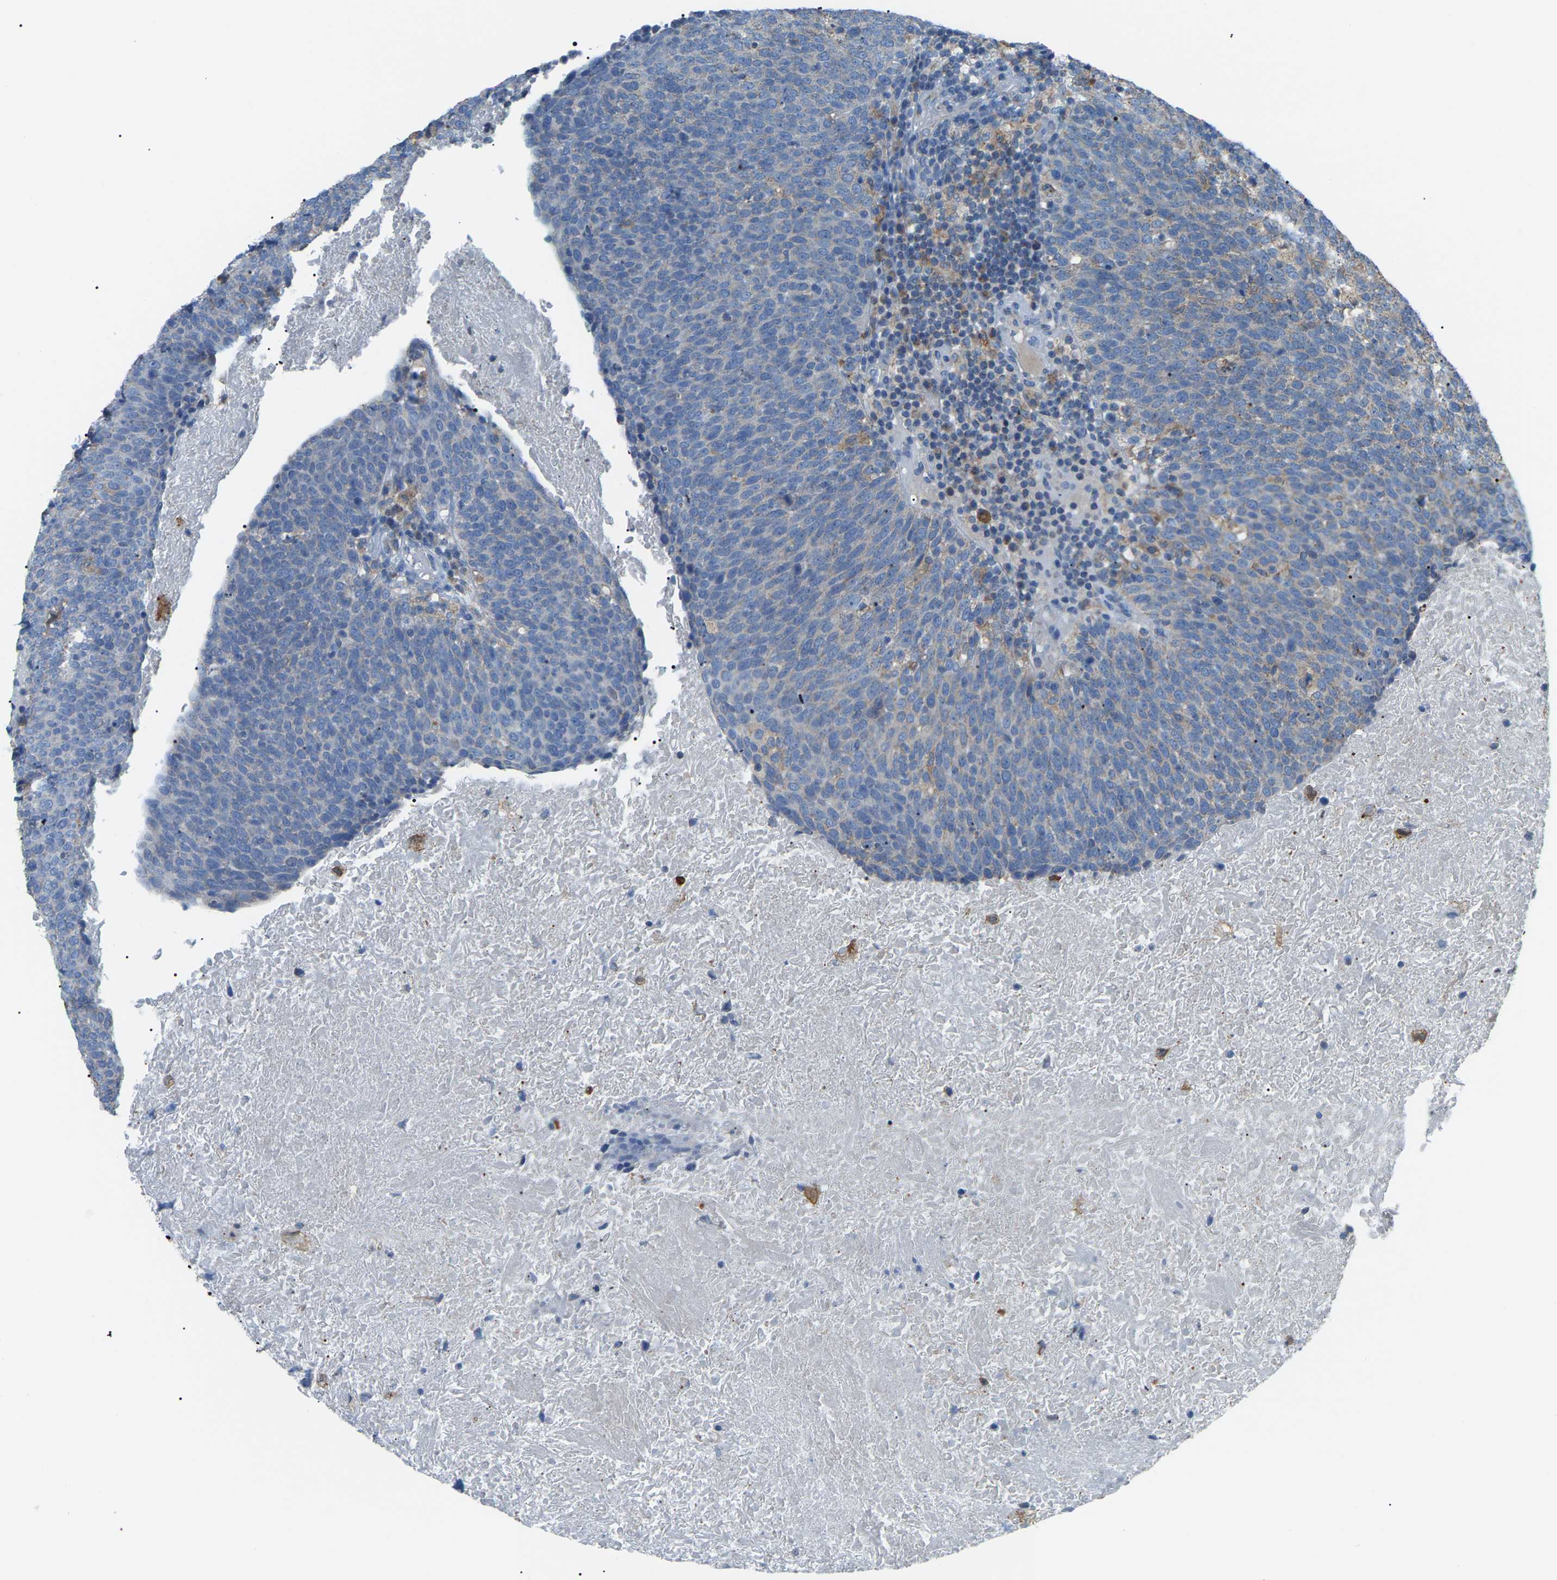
{"staining": {"intensity": "negative", "quantity": "none", "location": "none"}, "tissue": "head and neck cancer", "cell_type": "Tumor cells", "image_type": "cancer", "snomed": [{"axis": "morphology", "description": "Squamous cell carcinoma, NOS"}, {"axis": "morphology", "description": "Squamous cell carcinoma, metastatic, NOS"}, {"axis": "topography", "description": "Lymph node"}, {"axis": "topography", "description": "Head-Neck"}], "caption": "Immunohistochemical staining of head and neck squamous cell carcinoma reveals no significant expression in tumor cells.", "gene": "CROT", "patient": {"sex": "male", "age": 62}}